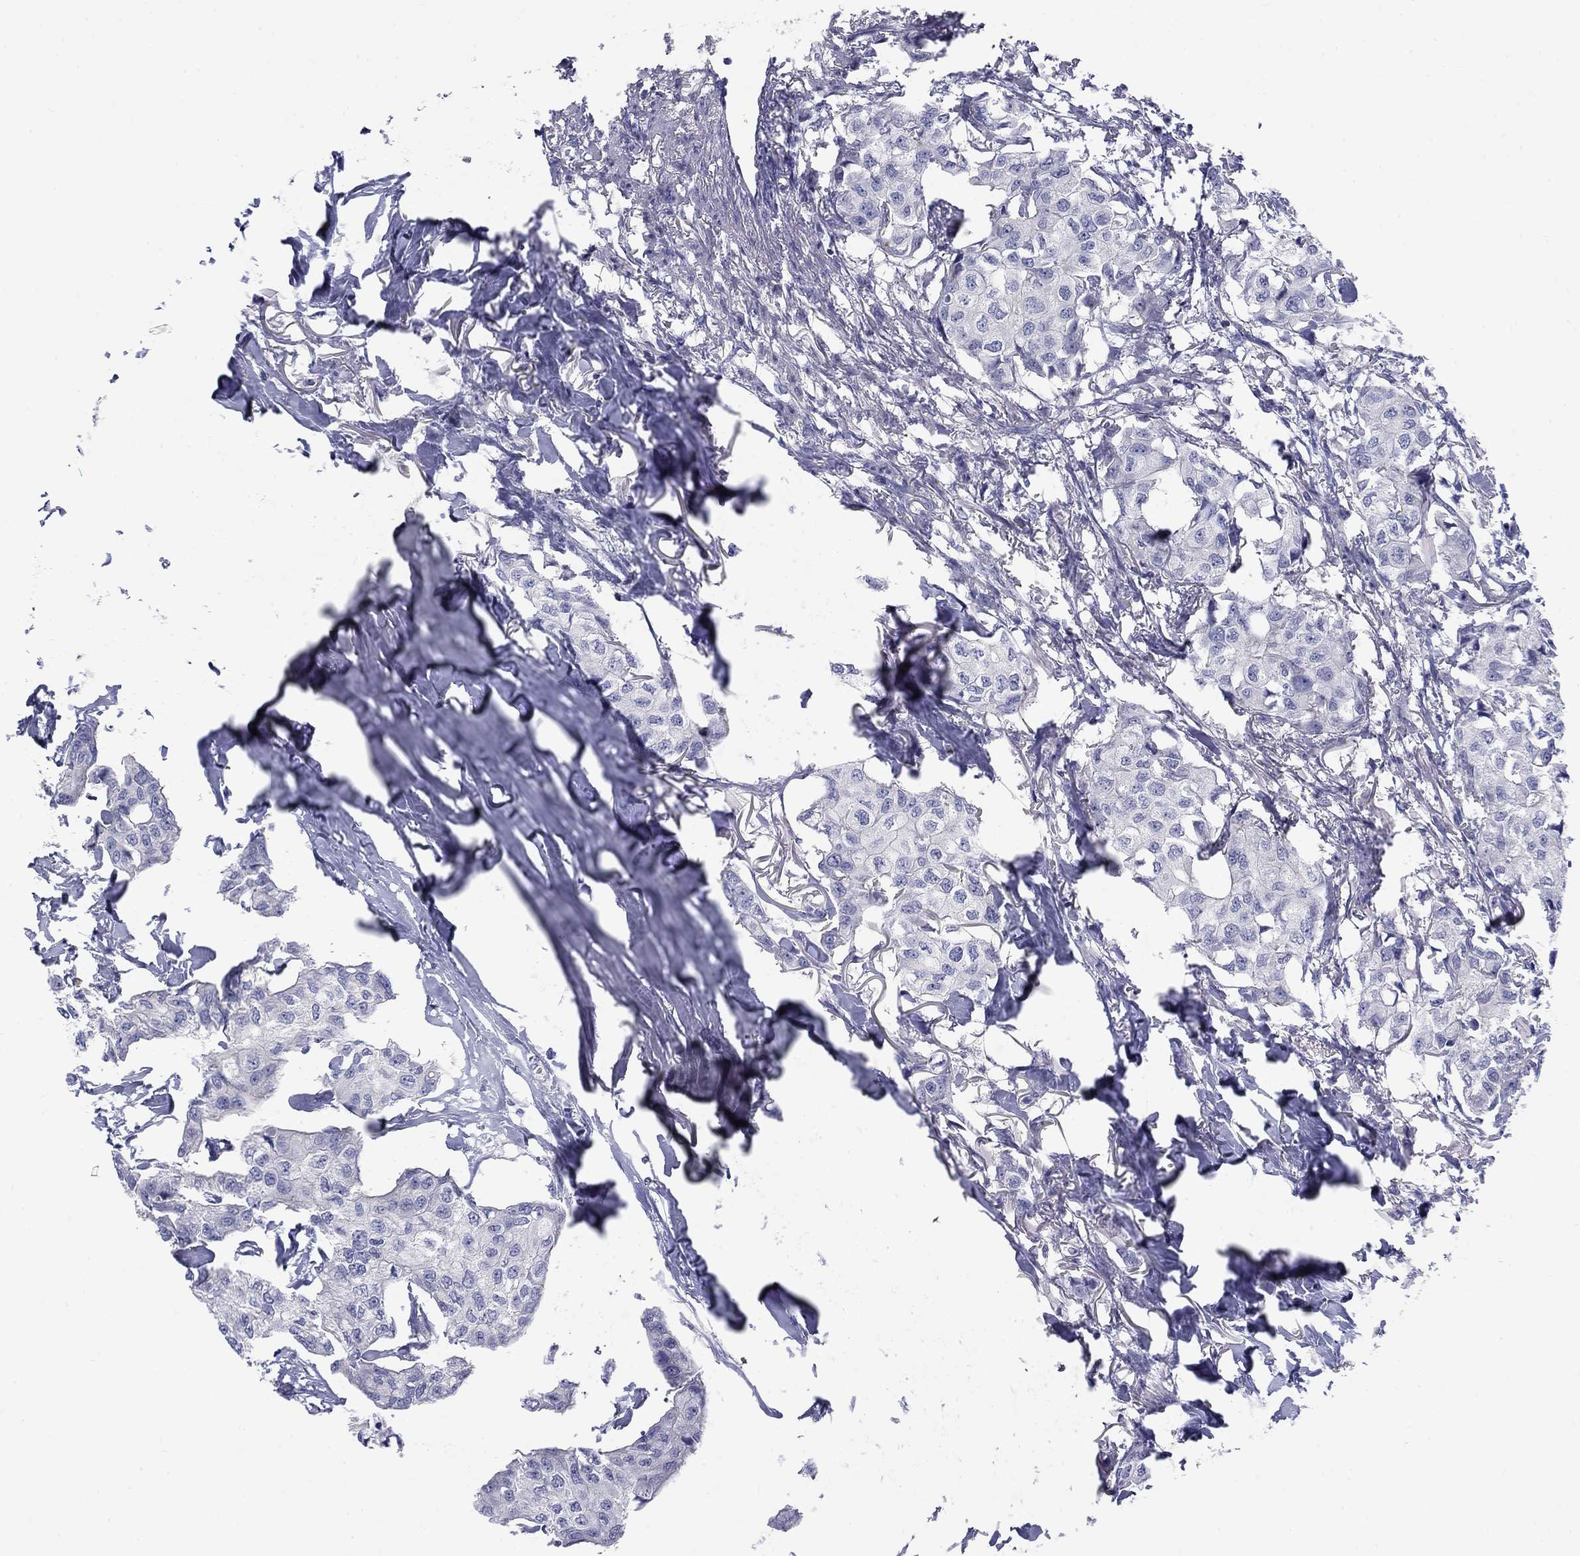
{"staining": {"intensity": "negative", "quantity": "none", "location": "none"}, "tissue": "breast cancer", "cell_type": "Tumor cells", "image_type": "cancer", "snomed": [{"axis": "morphology", "description": "Duct carcinoma"}, {"axis": "topography", "description": "Breast"}], "caption": "Tumor cells are negative for brown protein staining in breast cancer (intraductal carcinoma). Brightfield microscopy of immunohistochemistry stained with DAB (3,3'-diaminobenzidine) (brown) and hematoxylin (blue), captured at high magnification.", "gene": "CACNA1A", "patient": {"sex": "female", "age": 80}}